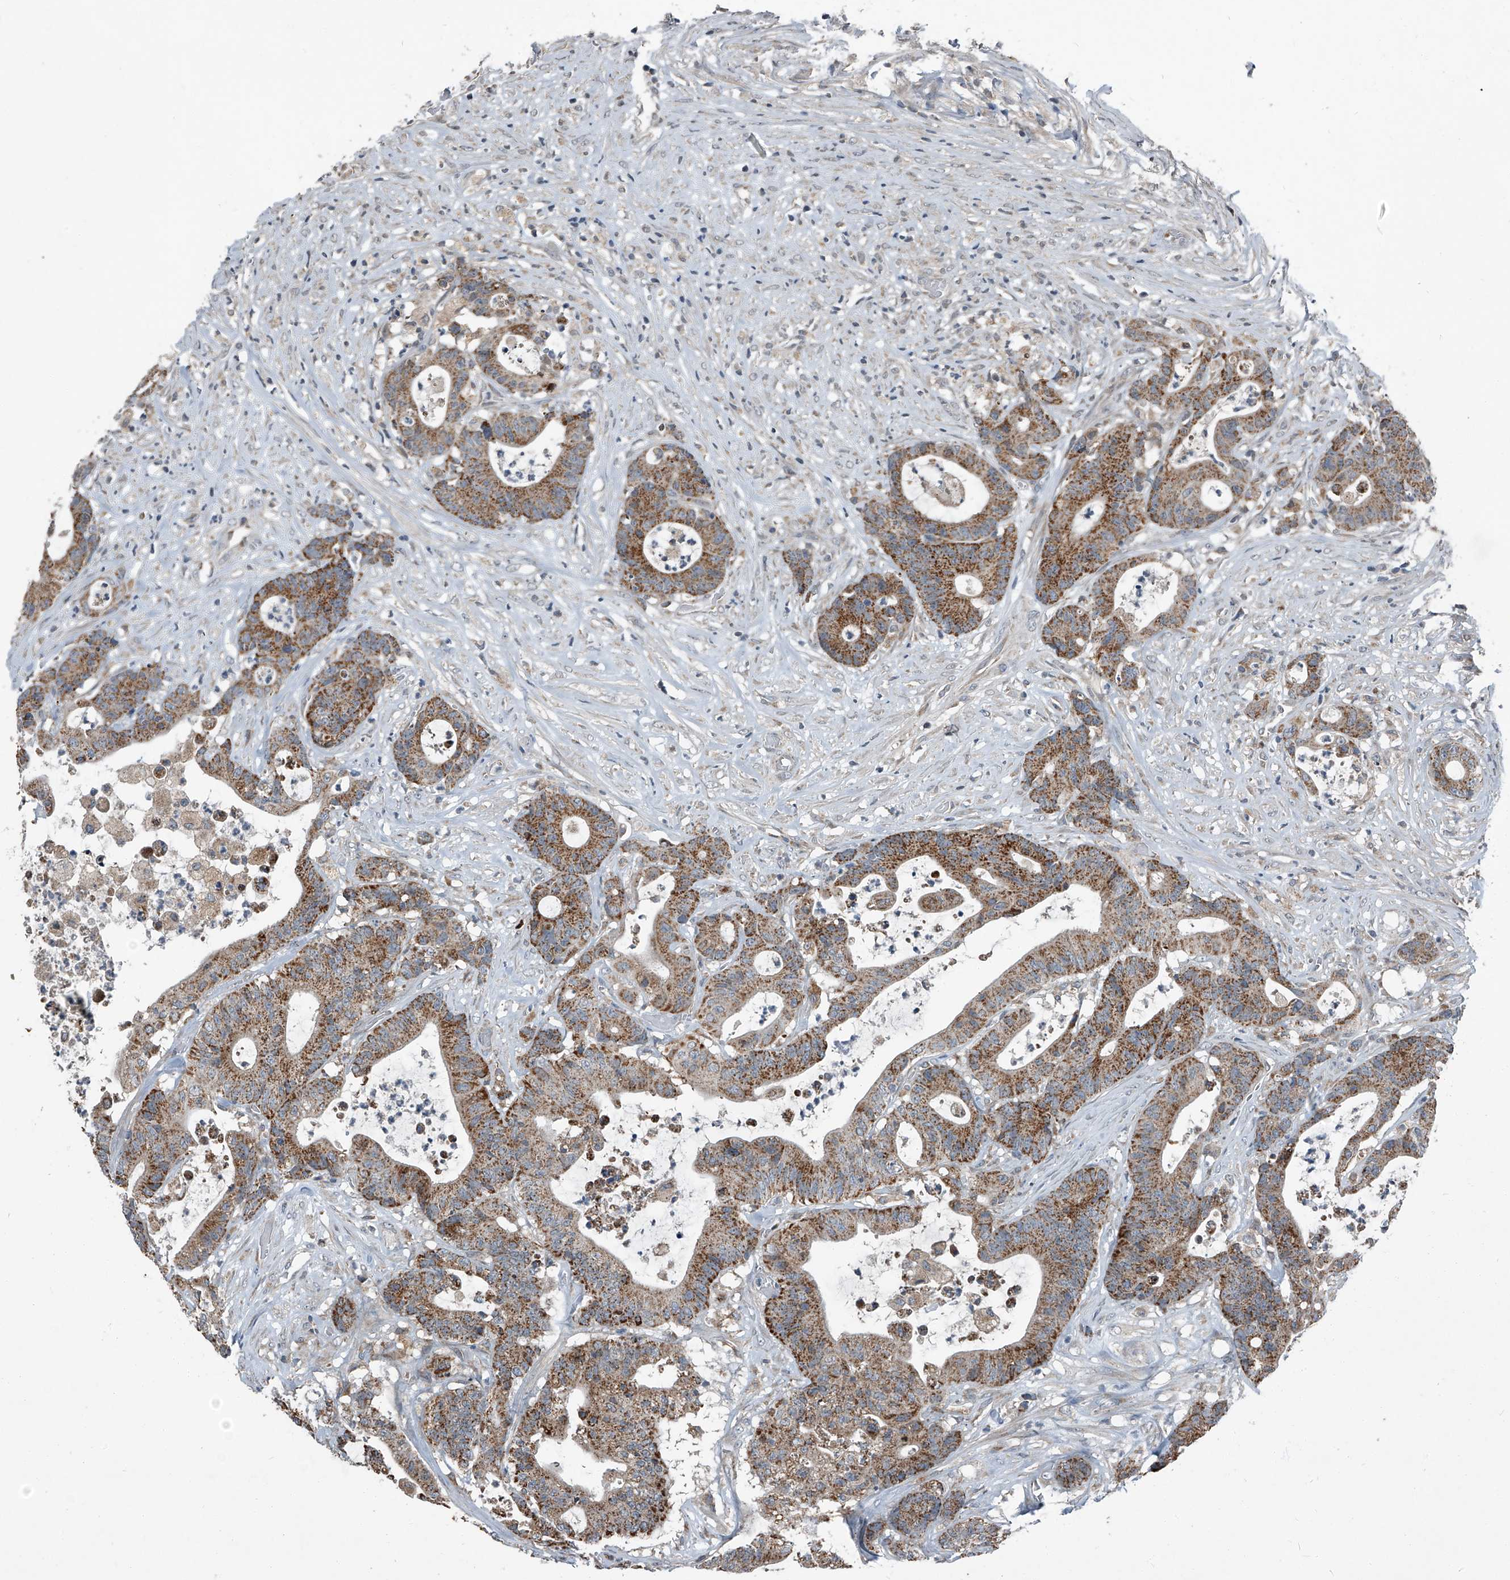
{"staining": {"intensity": "moderate", "quantity": ">75%", "location": "cytoplasmic/membranous"}, "tissue": "colorectal cancer", "cell_type": "Tumor cells", "image_type": "cancer", "snomed": [{"axis": "morphology", "description": "Adenocarcinoma, NOS"}, {"axis": "topography", "description": "Colon"}], "caption": "Tumor cells exhibit moderate cytoplasmic/membranous expression in approximately >75% of cells in colorectal cancer (adenocarcinoma).", "gene": "CHRNA7", "patient": {"sex": "female", "age": 84}}